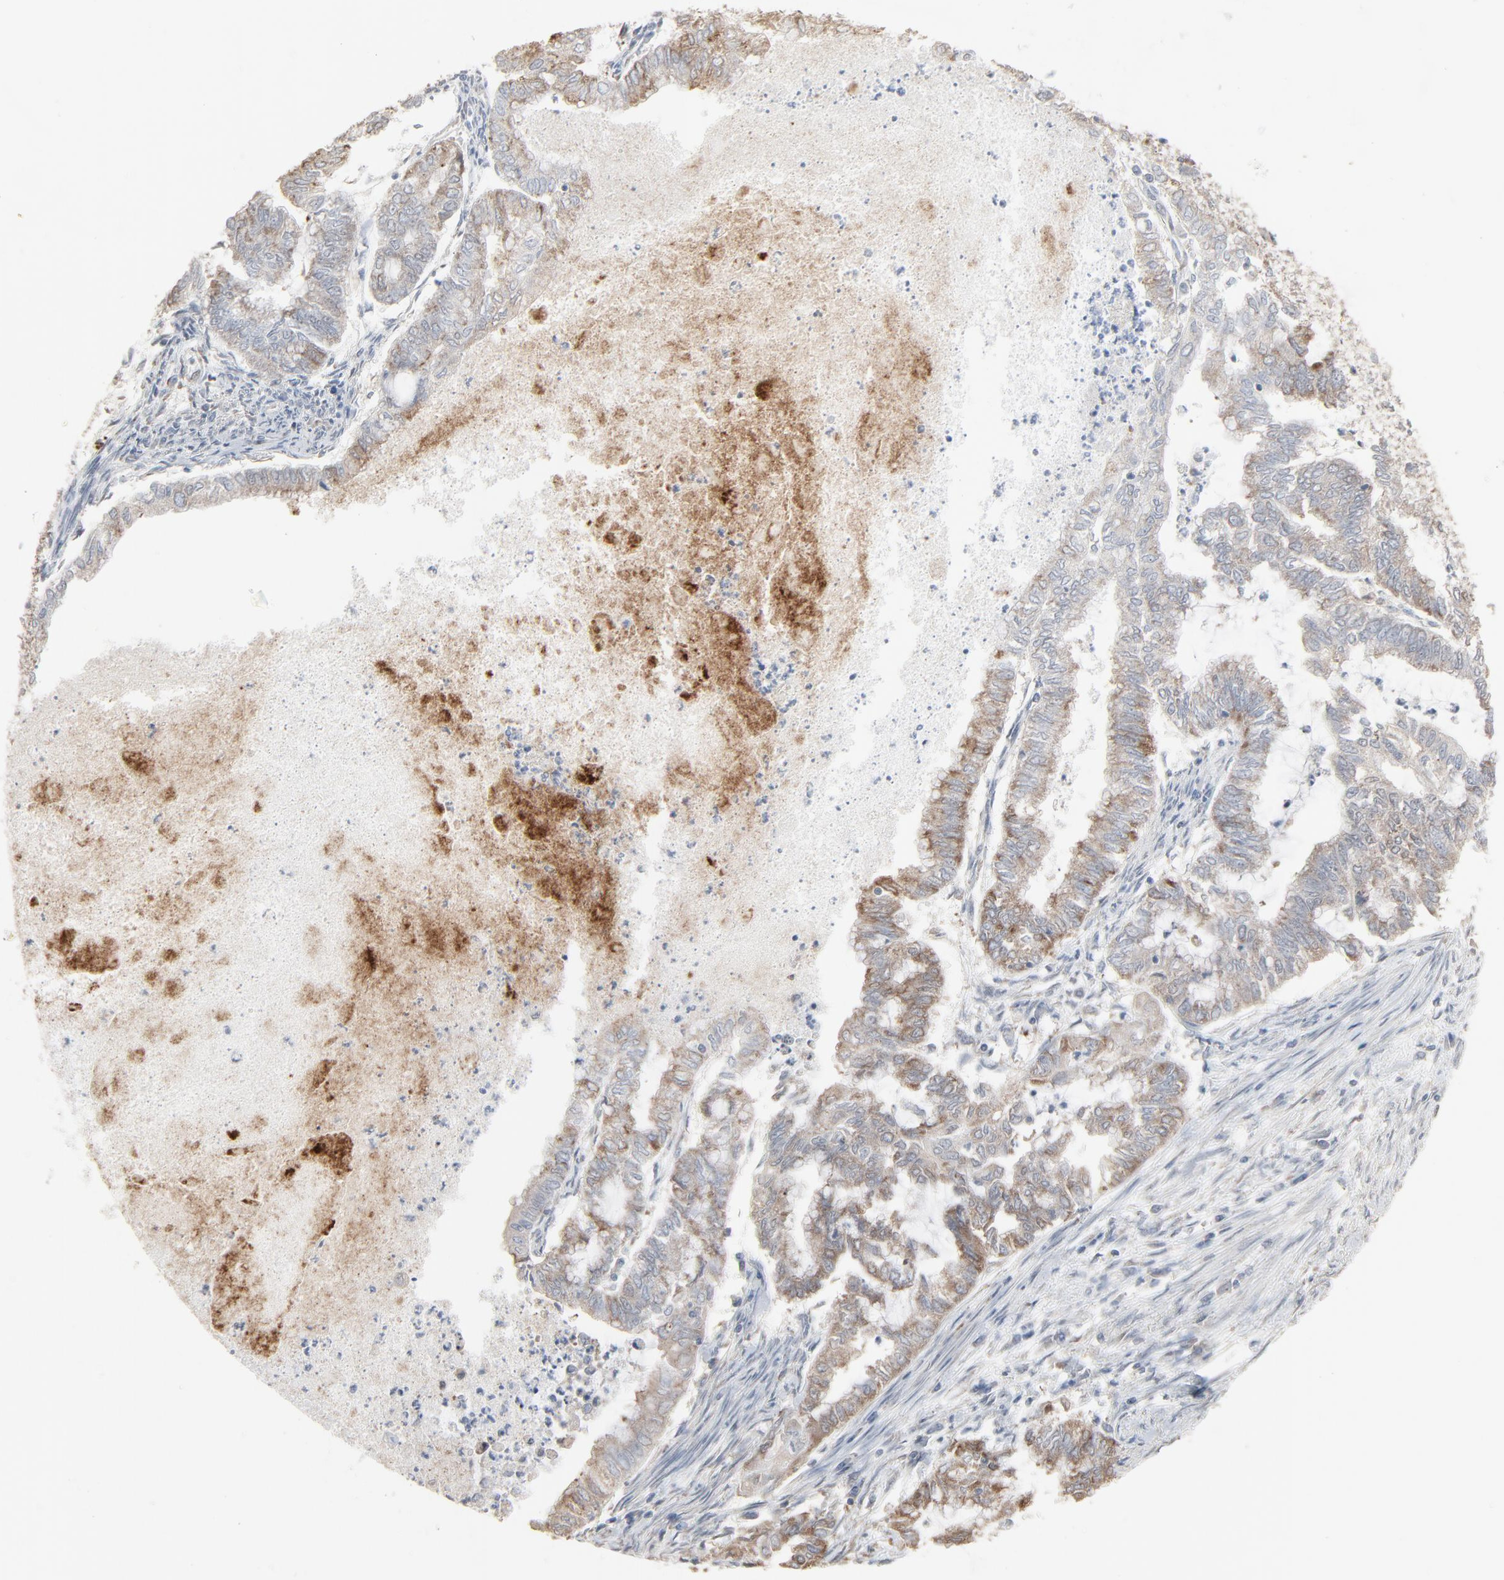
{"staining": {"intensity": "weak", "quantity": ">75%", "location": "cytoplasmic/membranous"}, "tissue": "endometrial cancer", "cell_type": "Tumor cells", "image_type": "cancer", "snomed": [{"axis": "morphology", "description": "Adenocarcinoma, NOS"}, {"axis": "topography", "description": "Endometrium"}], "caption": "High-magnification brightfield microscopy of endometrial cancer stained with DAB (brown) and counterstained with hematoxylin (blue). tumor cells exhibit weak cytoplasmic/membranous positivity is identified in approximately>75% of cells.", "gene": "CCT5", "patient": {"sex": "female", "age": 79}}